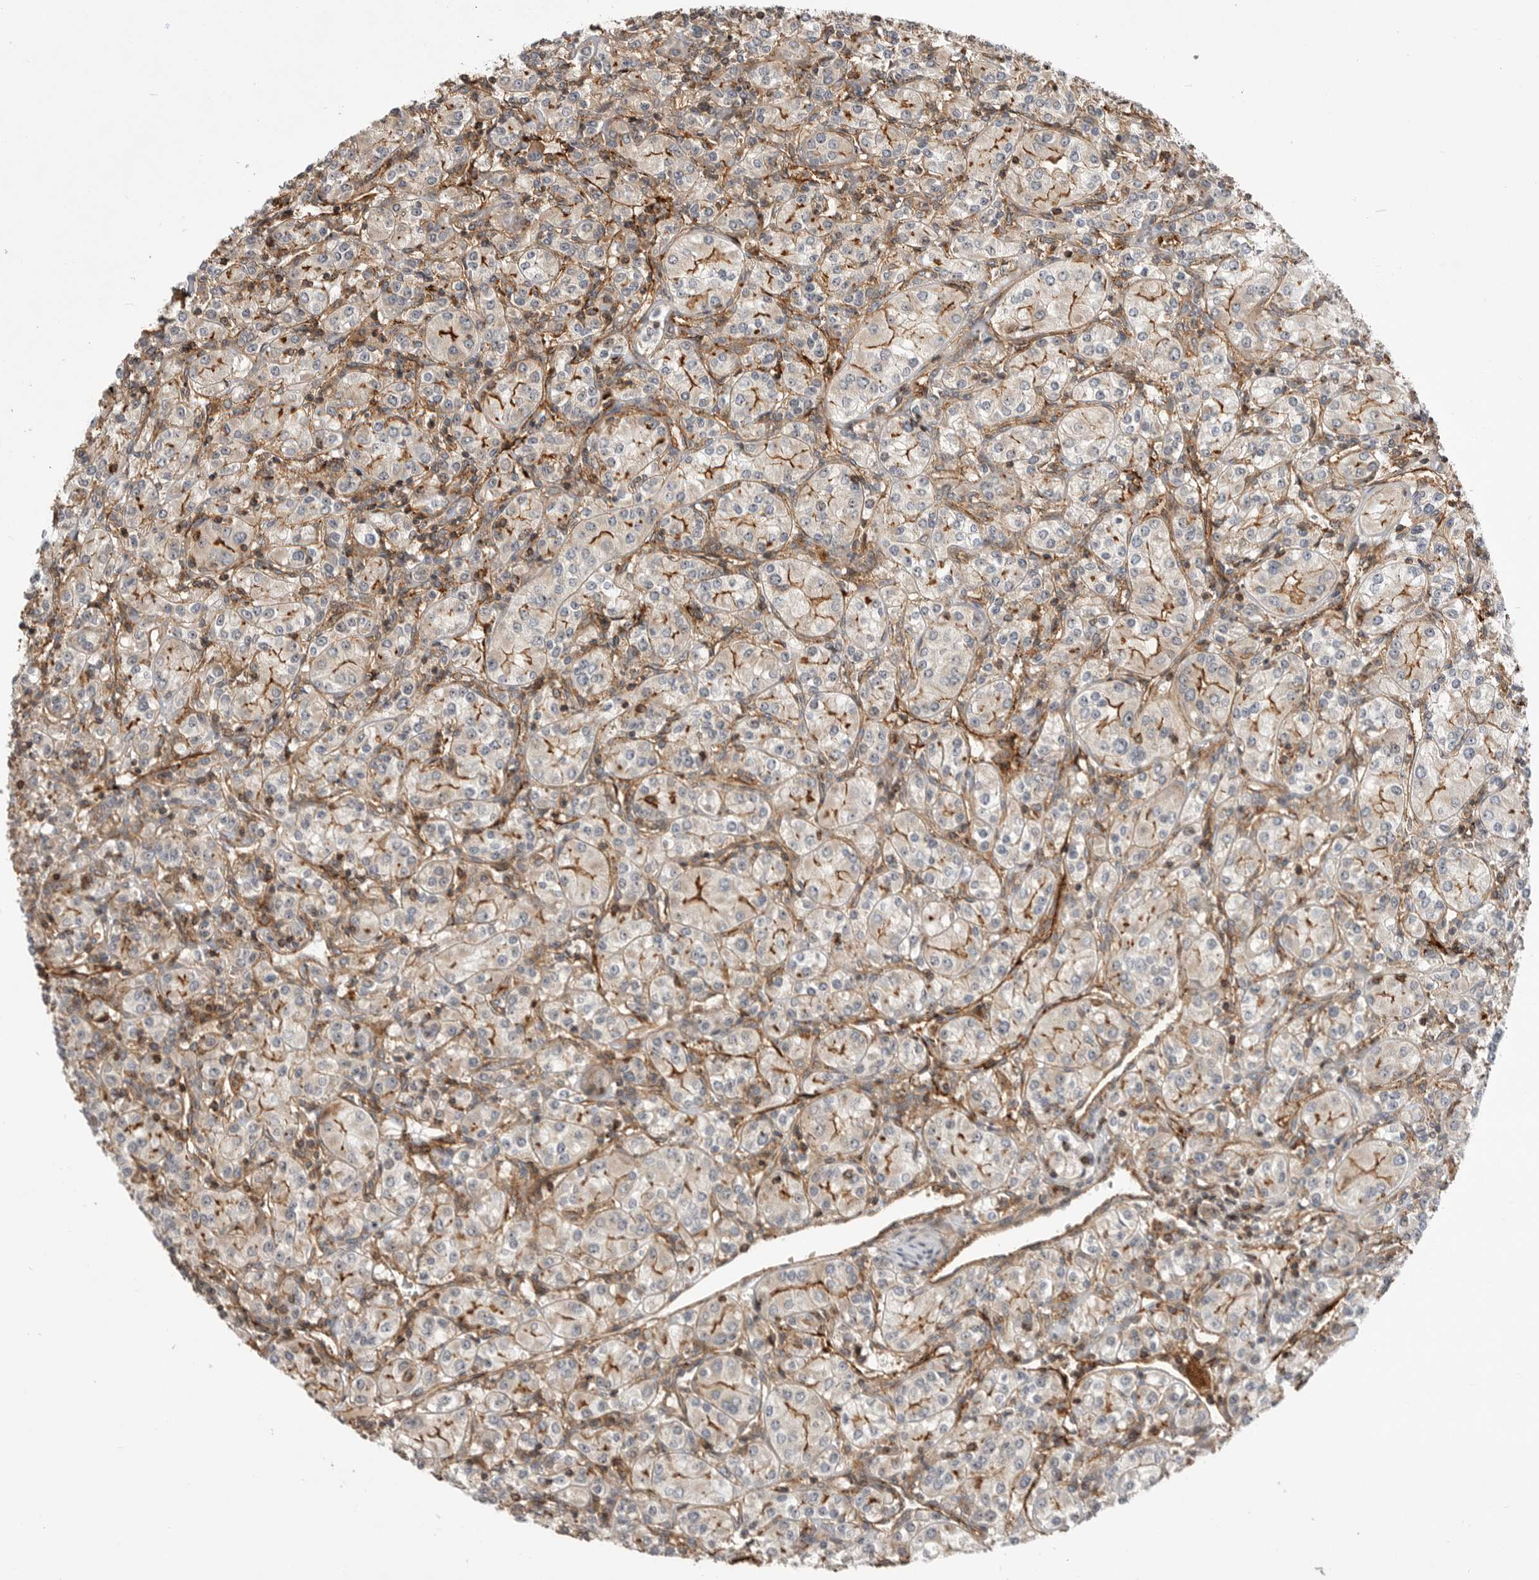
{"staining": {"intensity": "moderate", "quantity": "<25%", "location": "cytoplasmic/membranous"}, "tissue": "renal cancer", "cell_type": "Tumor cells", "image_type": "cancer", "snomed": [{"axis": "morphology", "description": "Adenocarcinoma, NOS"}, {"axis": "topography", "description": "Kidney"}], "caption": "Immunohistochemical staining of human renal adenocarcinoma displays low levels of moderate cytoplasmic/membranous staining in about <25% of tumor cells.", "gene": "GPATCH2", "patient": {"sex": "male", "age": 77}}